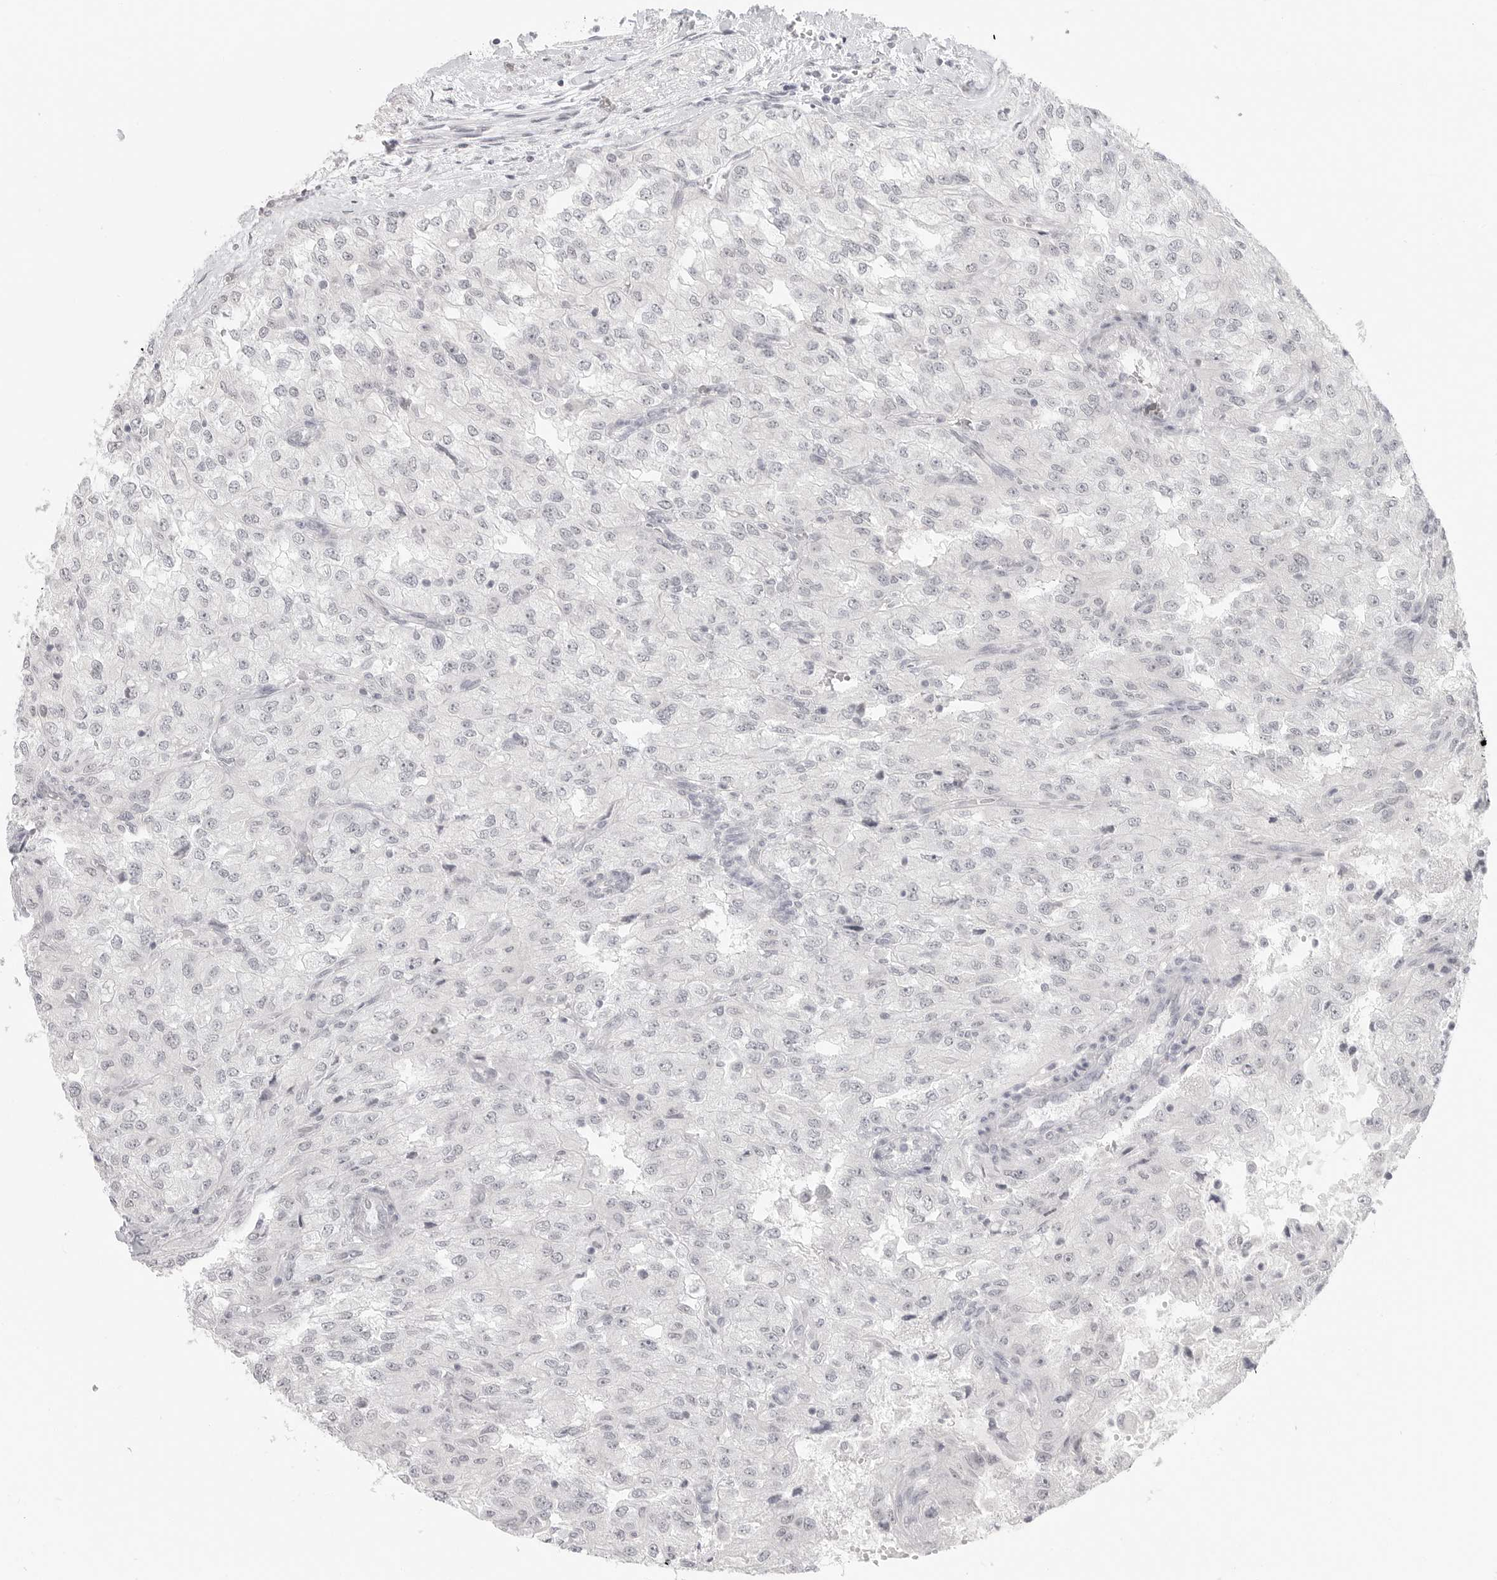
{"staining": {"intensity": "negative", "quantity": "none", "location": "none"}, "tissue": "renal cancer", "cell_type": "Tumor cells", "image_type": "cancer", "snomed": [{"axis": "morphology", "description": "Adenocarcinoma, NOS"}, {"axis": "topography", "description": "Kidney"}], "caption": "There is no significant positivity in tumor cells of renal adenocarcinoma.", "gene": "KLK11", "patient": {"sex": "female", "age": 54}}